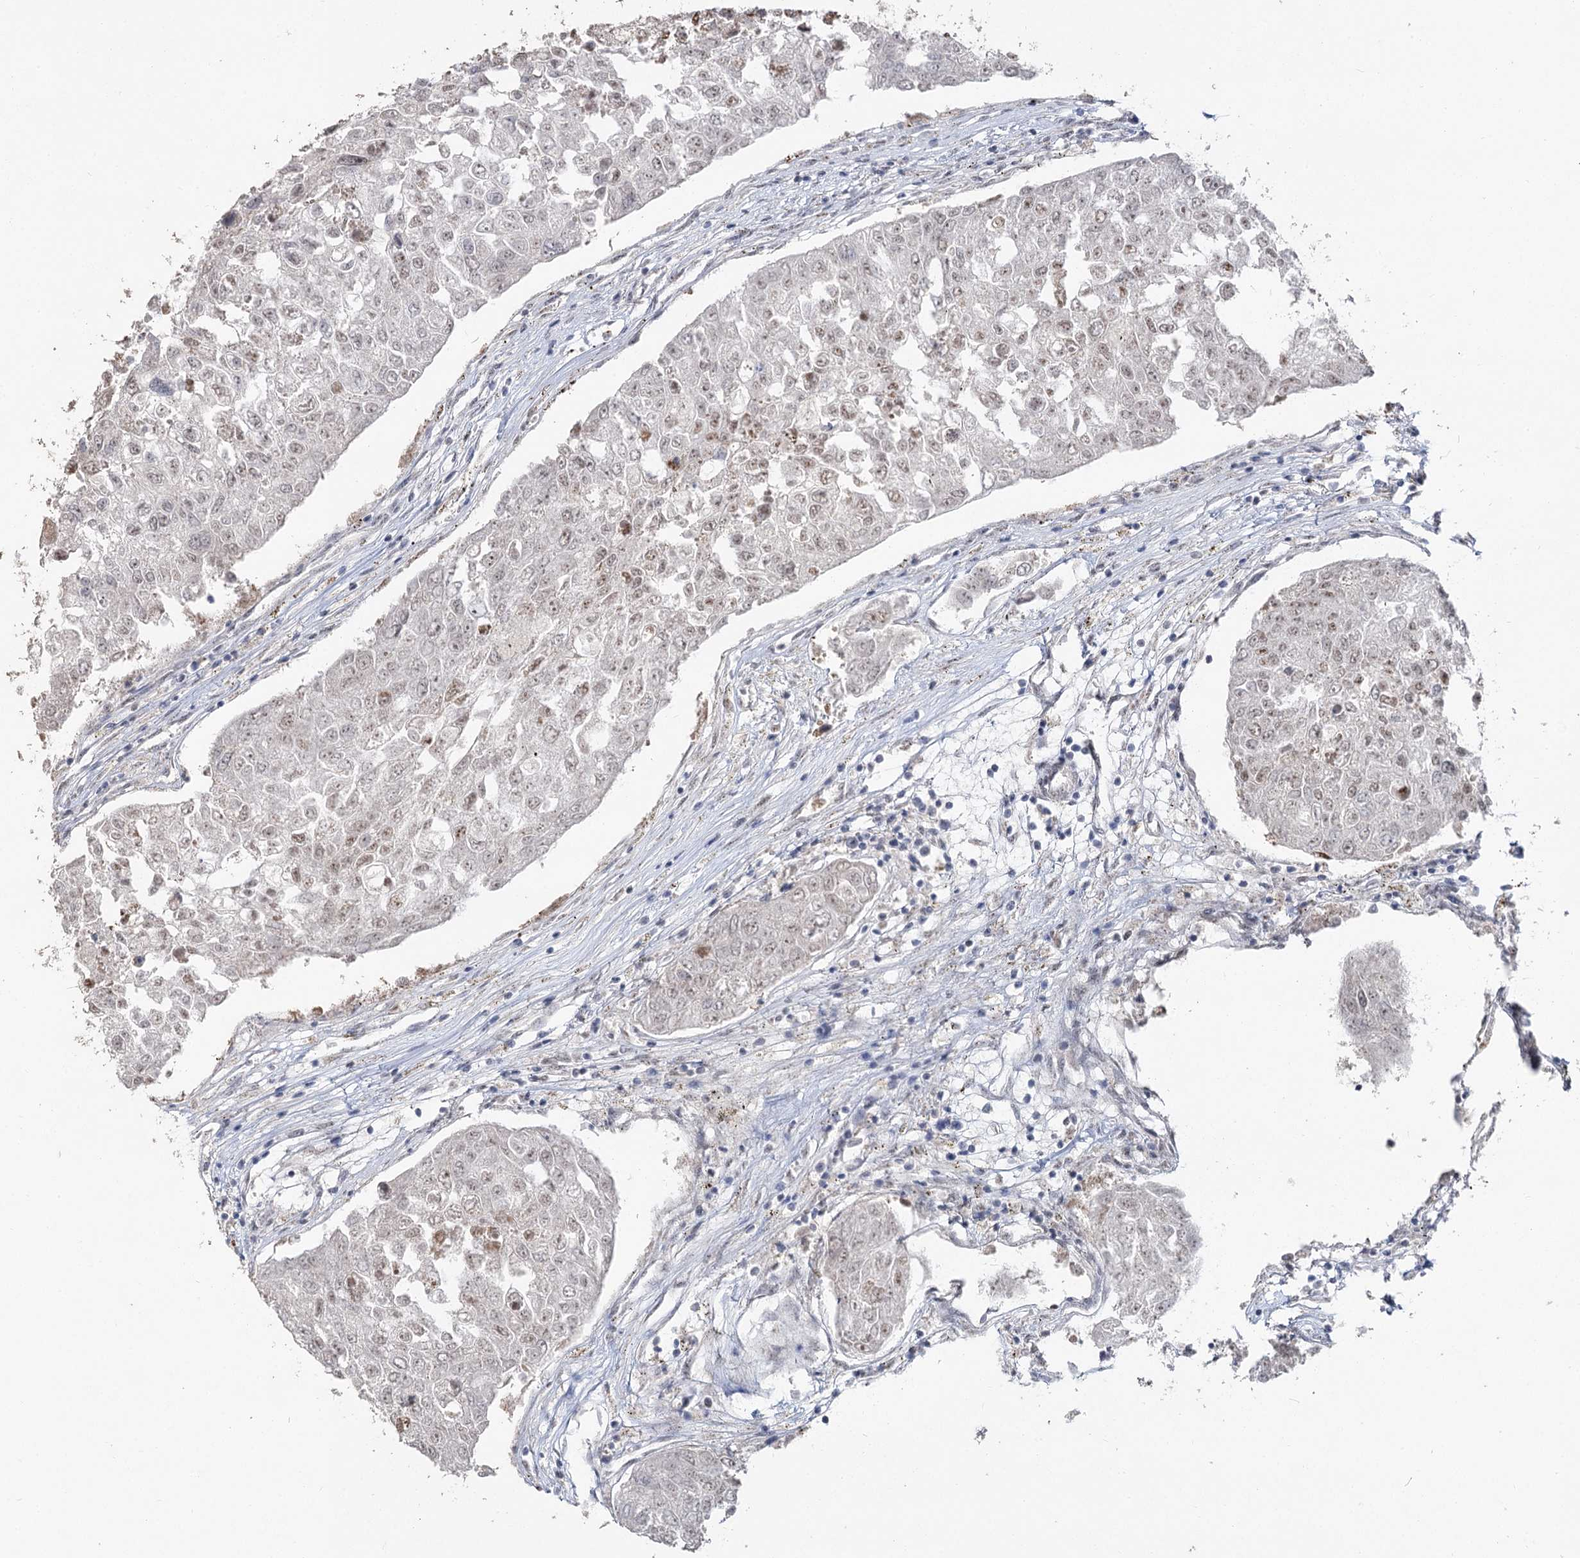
{"staining": {"intensity": "weak", "quantity": "<25%", "location": "cytoplasmic/membranous"}, "tissue": "urothelial cancer", "cell_type": "Tumor cells", "image_type": "cancer", "snomed": [{"axis": "morphology", "description": "Urothelial carcinoma, High grade"}, {"axis": "topography", "description": "Lymph node"}, {"axis": "topography", "description": "Urinary bladder"}], "caption": "Urothelial cancer stained for a protein using IHC reveals no staining tumor cells.", "gene": "RUFY4", "patient": {"sex": "male", "age": 51}}